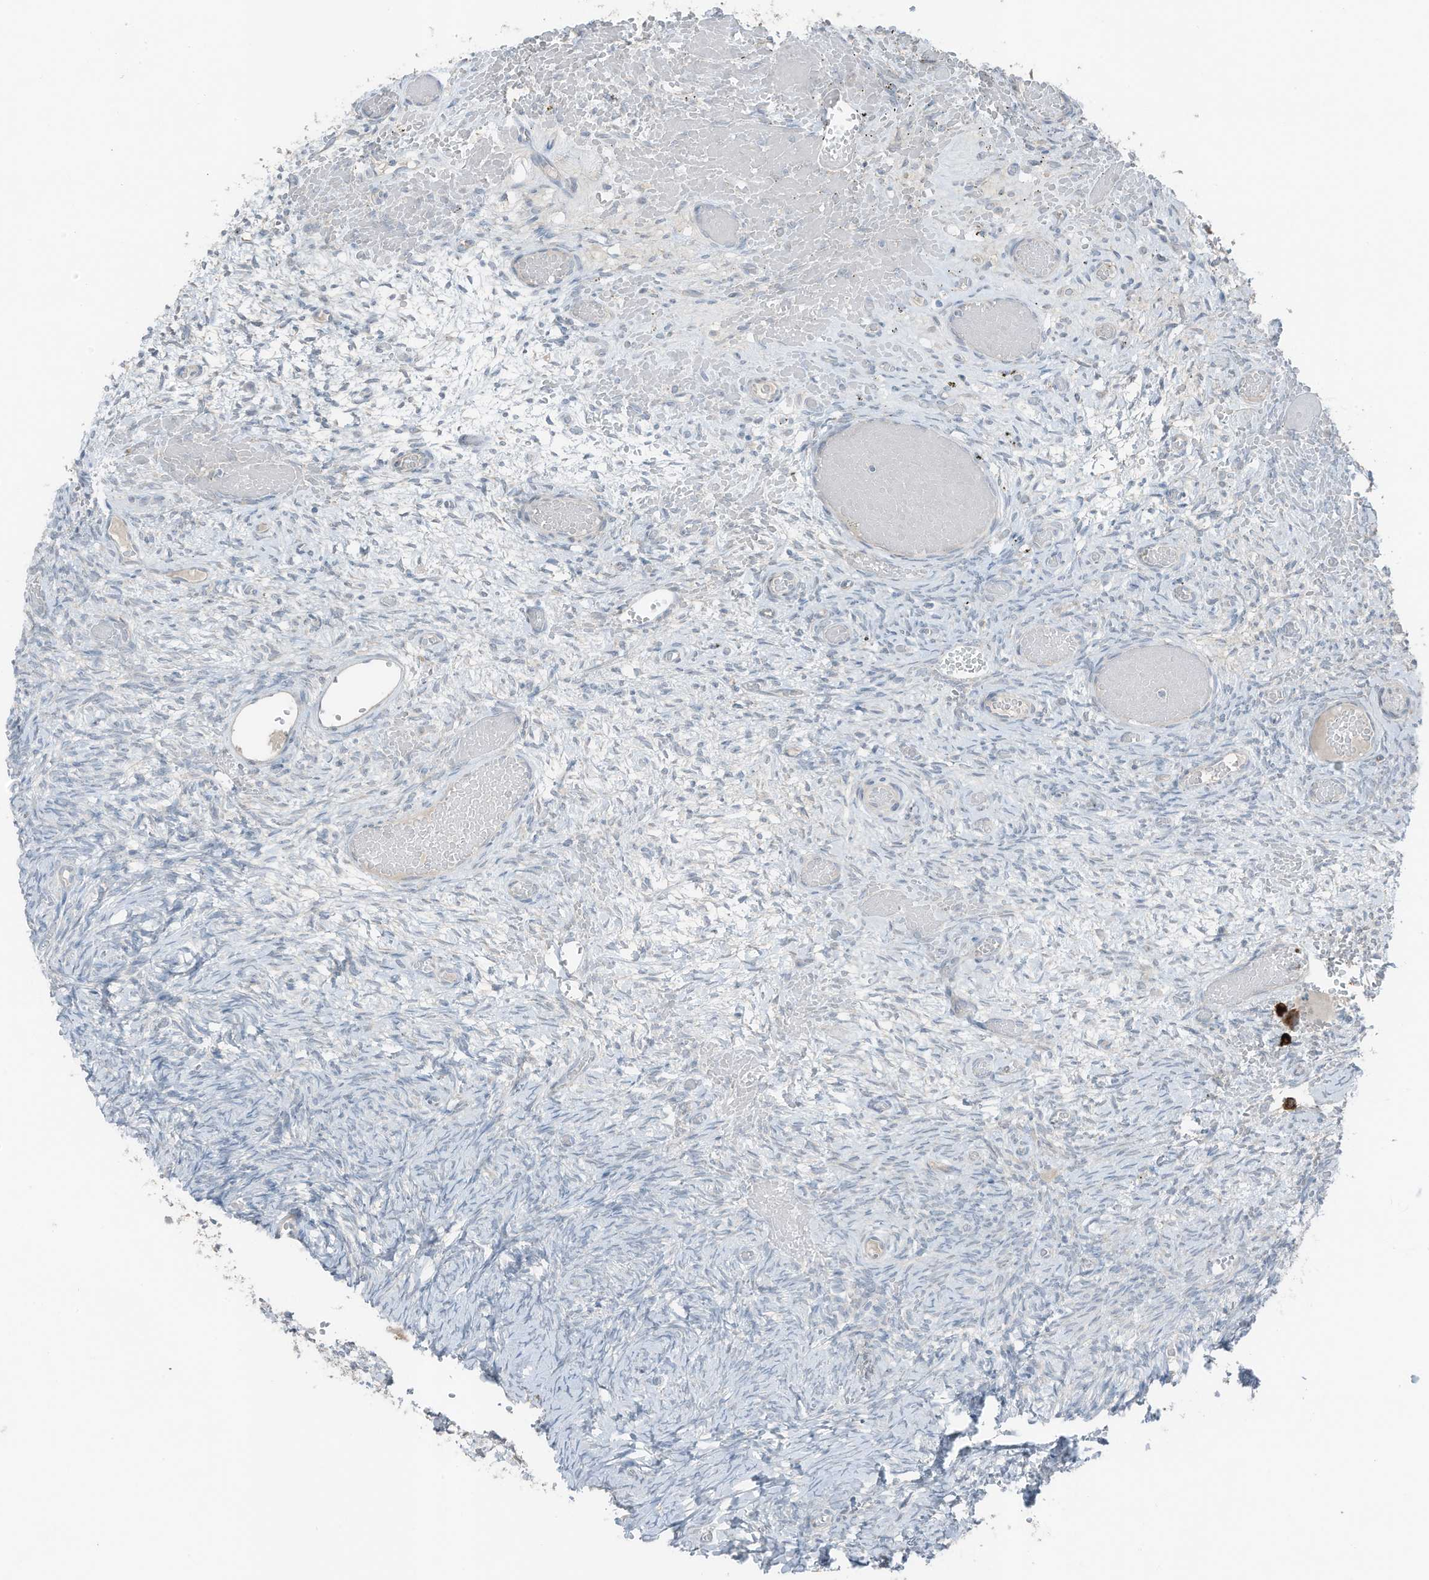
{"staining": {"intensity": "negative", "quantity": "none", "location": "none"}, "tissue": "ovary", "cell_type": "Ovarian stroma cells", "image_type": "normal", "snomed": [{"axis": "morphology", "description": "Adenocarcinoma, NOS"}, {"axis": "topography", "description": "Endometrium"}], "caption": "DAB (3,3'-diaminobenzidine) immunohistochemical staining of unremarkable ovary displays no significant staining in ovarian stroma cells.", "gene": "ARHGEF33", "patient": {"sex": "female", "age": 32}}